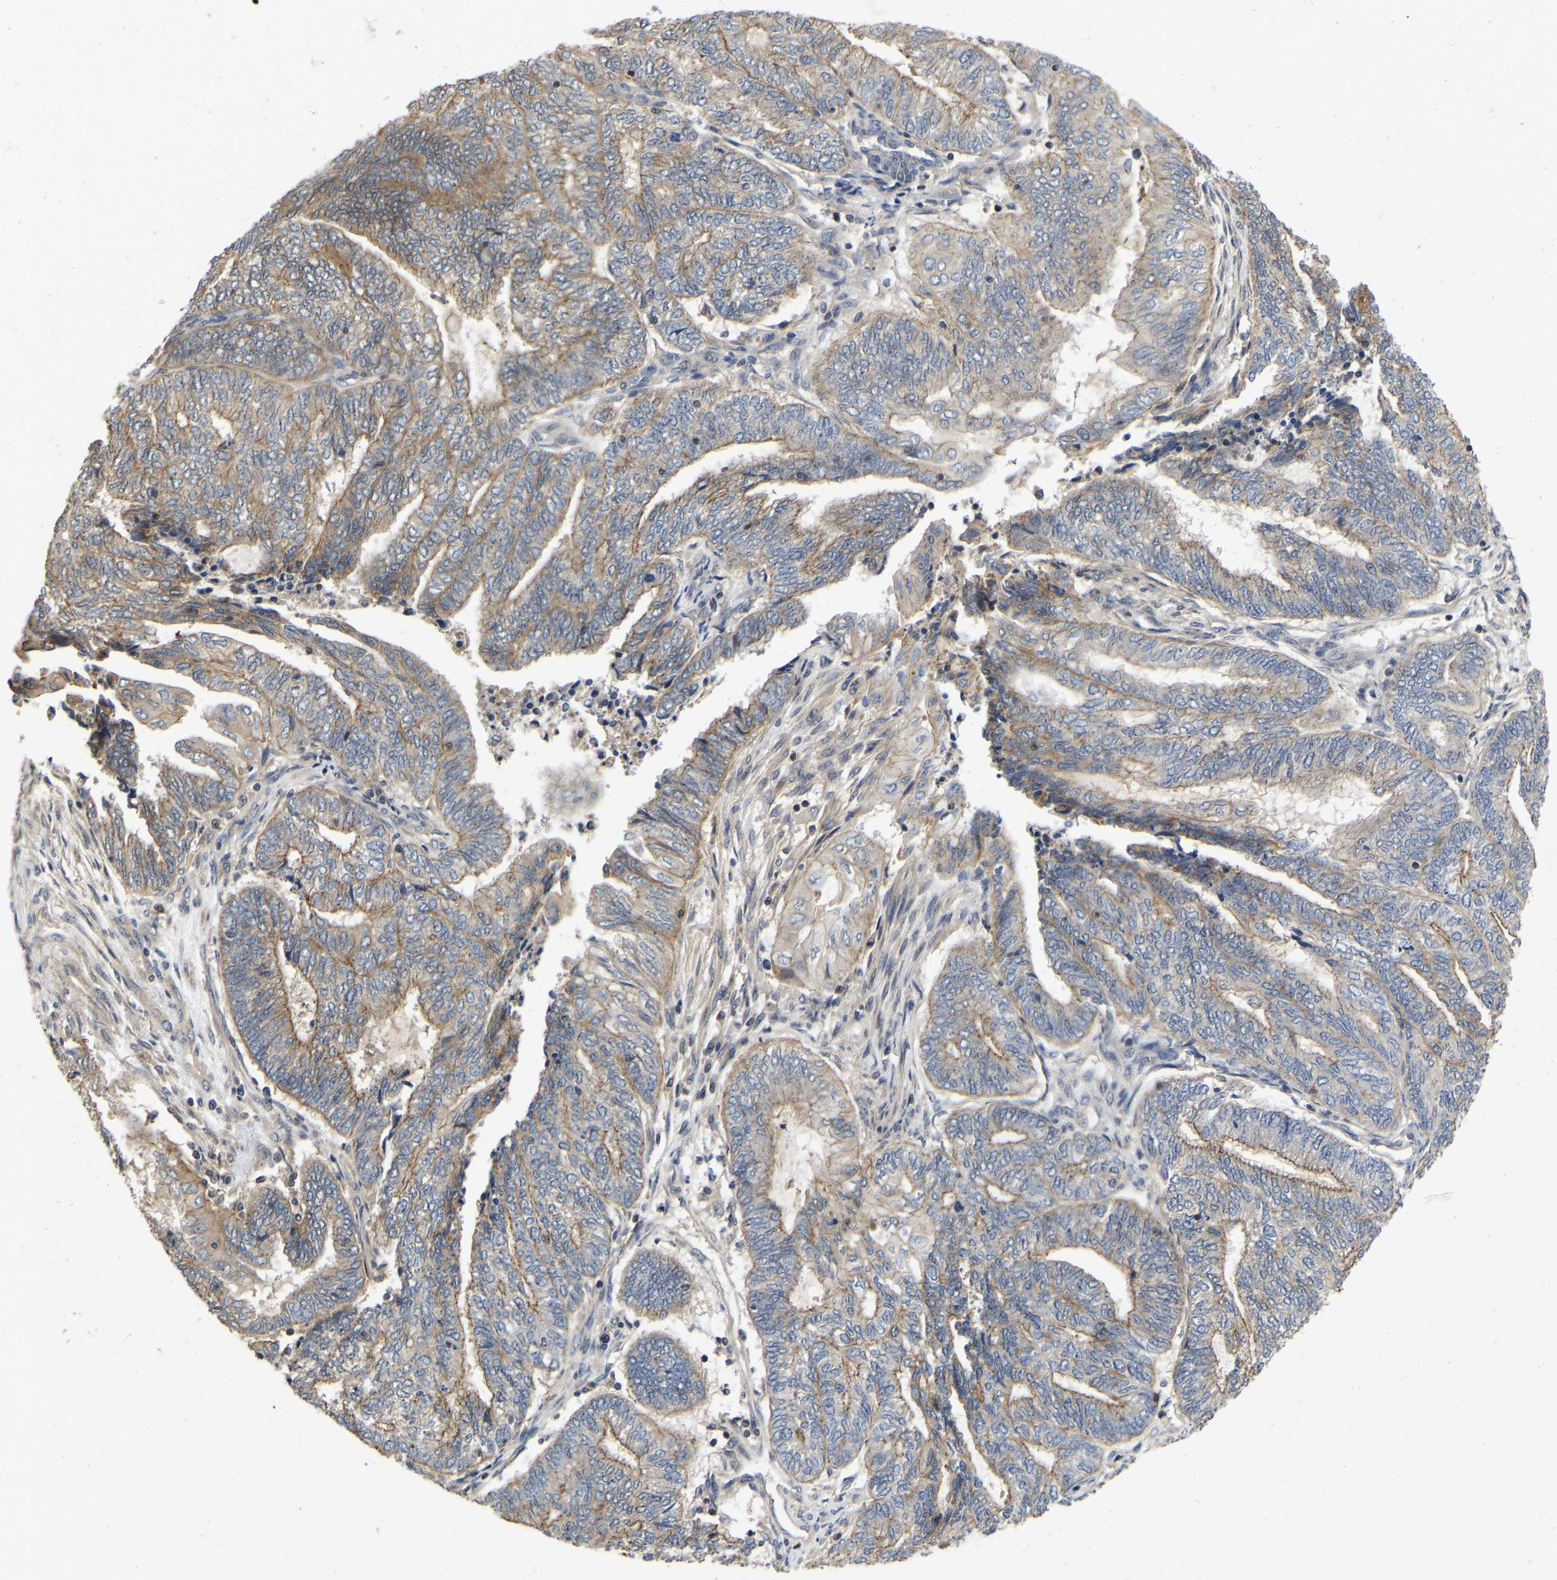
{"staining": {"intensity": "weak", "quantity": ">75%", "location": "cytoplasmic/membranous"}, "tissue": "endometrial cancer", "cell_type": "Tumor cells", "image_type": "cancer", "snomed": [{"axis": "morphology", "description": "Adenocarcinoma, NOS"}, {"axis": "topography", "description": "Uterus"}, {"axis": "topography", "description": "Endometrium"}], "caption": "Endometrial cancer (adenocarcinoma) stained for a protein displays weak cytoplasmic/membranous positivity in tumor cells.", "gene": "PRDM14", "patient": {"sex": "female", "age": 70}}